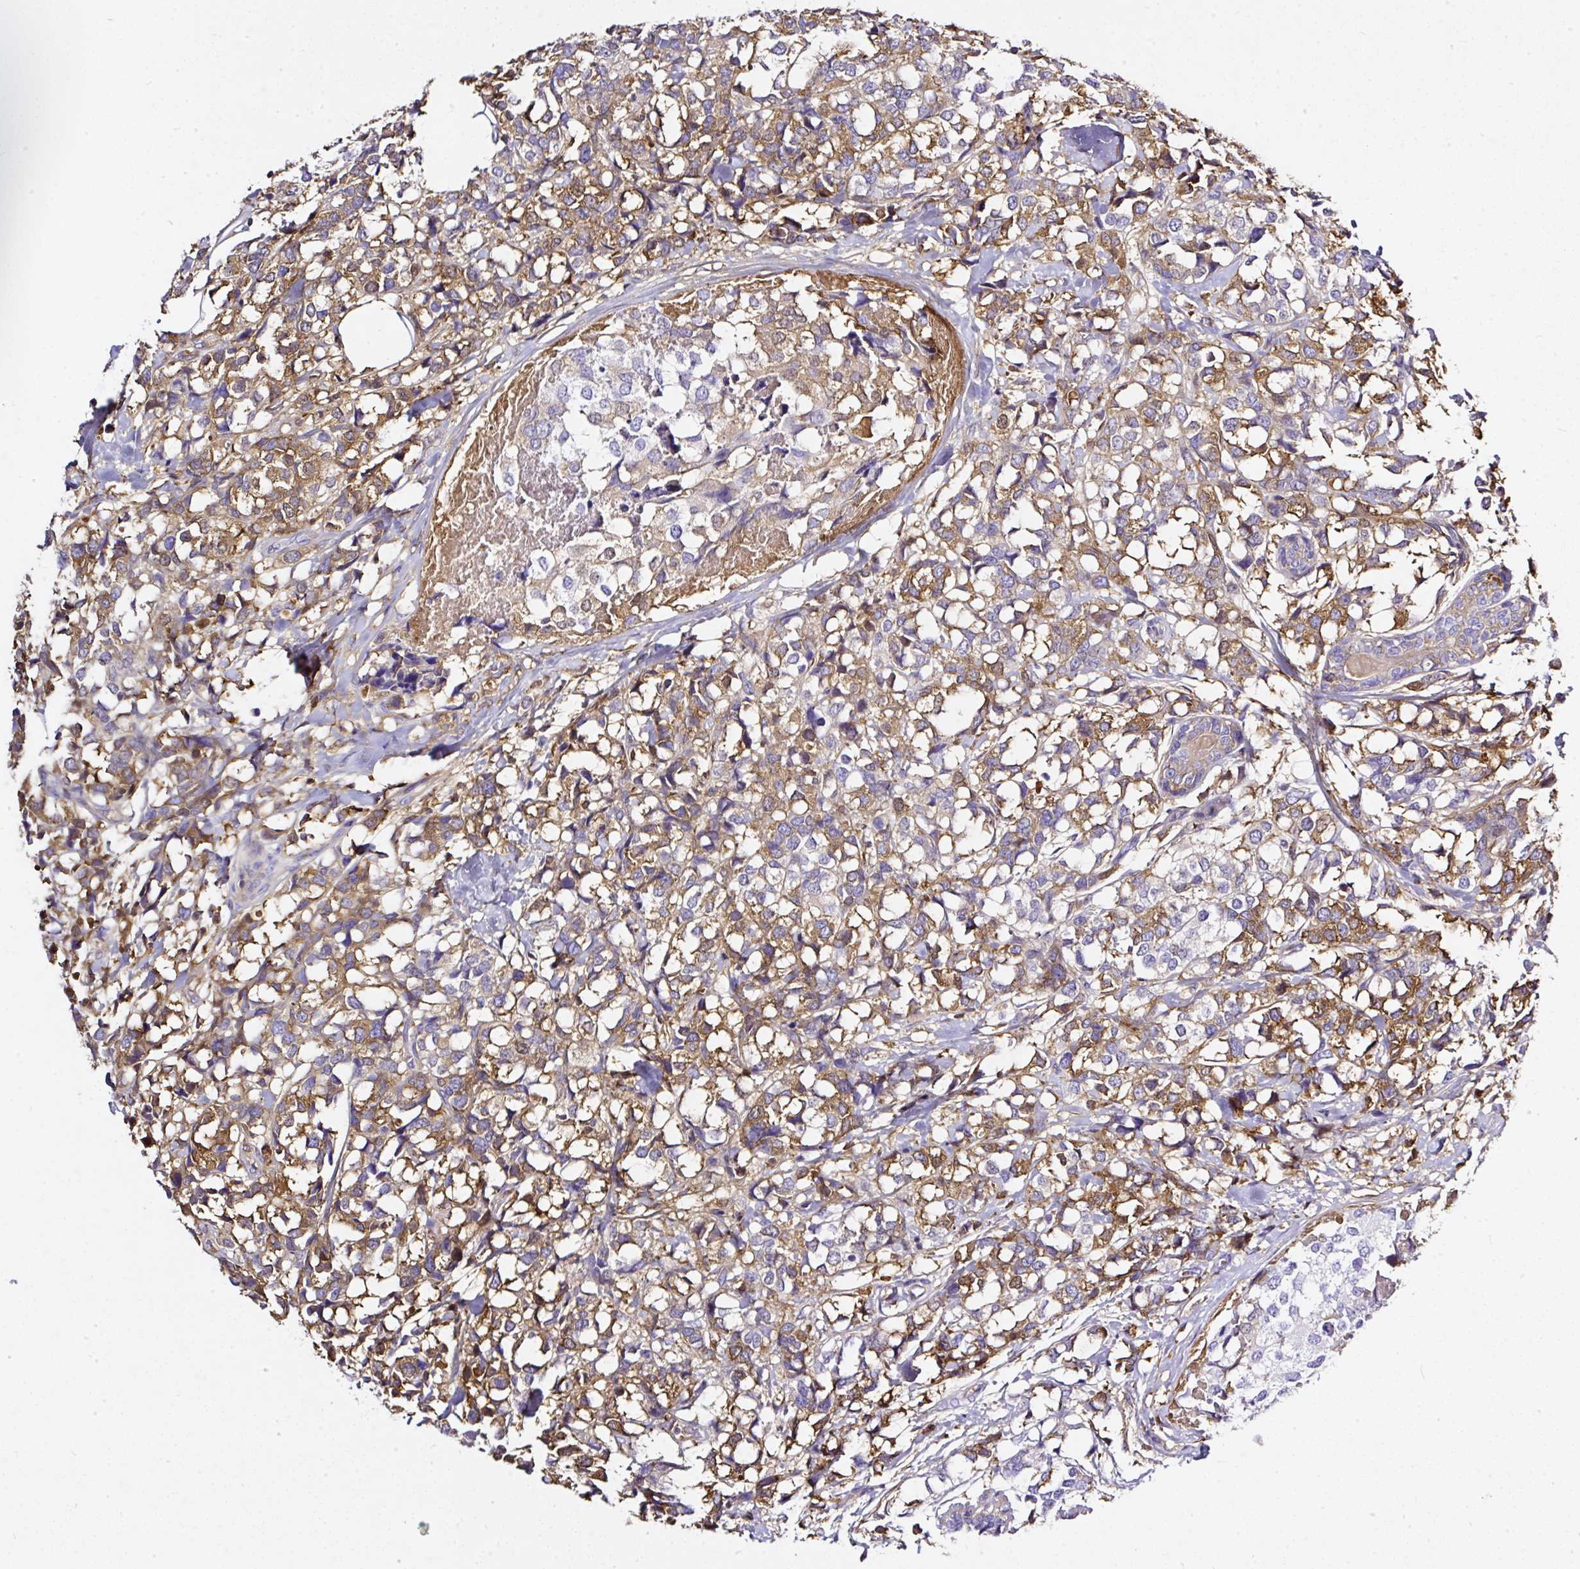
{"staining": {"intensity": "weak", "quantity": ">75%", "location": "cytoplasmic/membranous"}, "tissue": "breast cancer", "cell_type": "Tumor cells", "image_type": "cancer", "snomed": [{"axis": "morphology", "description": "Lobular carcinoma"}, {"axis": "topography", "description": "Breast"}], "caption": "Immunohistochemical staining of breast cancer (lobular carcinoma) exhibits low levels of weak cytoplasmic/membranous positivity in about >75% of tumor cells.", "gene": "CLEC3B", "patient": {"sex": "female", "age": 59}}